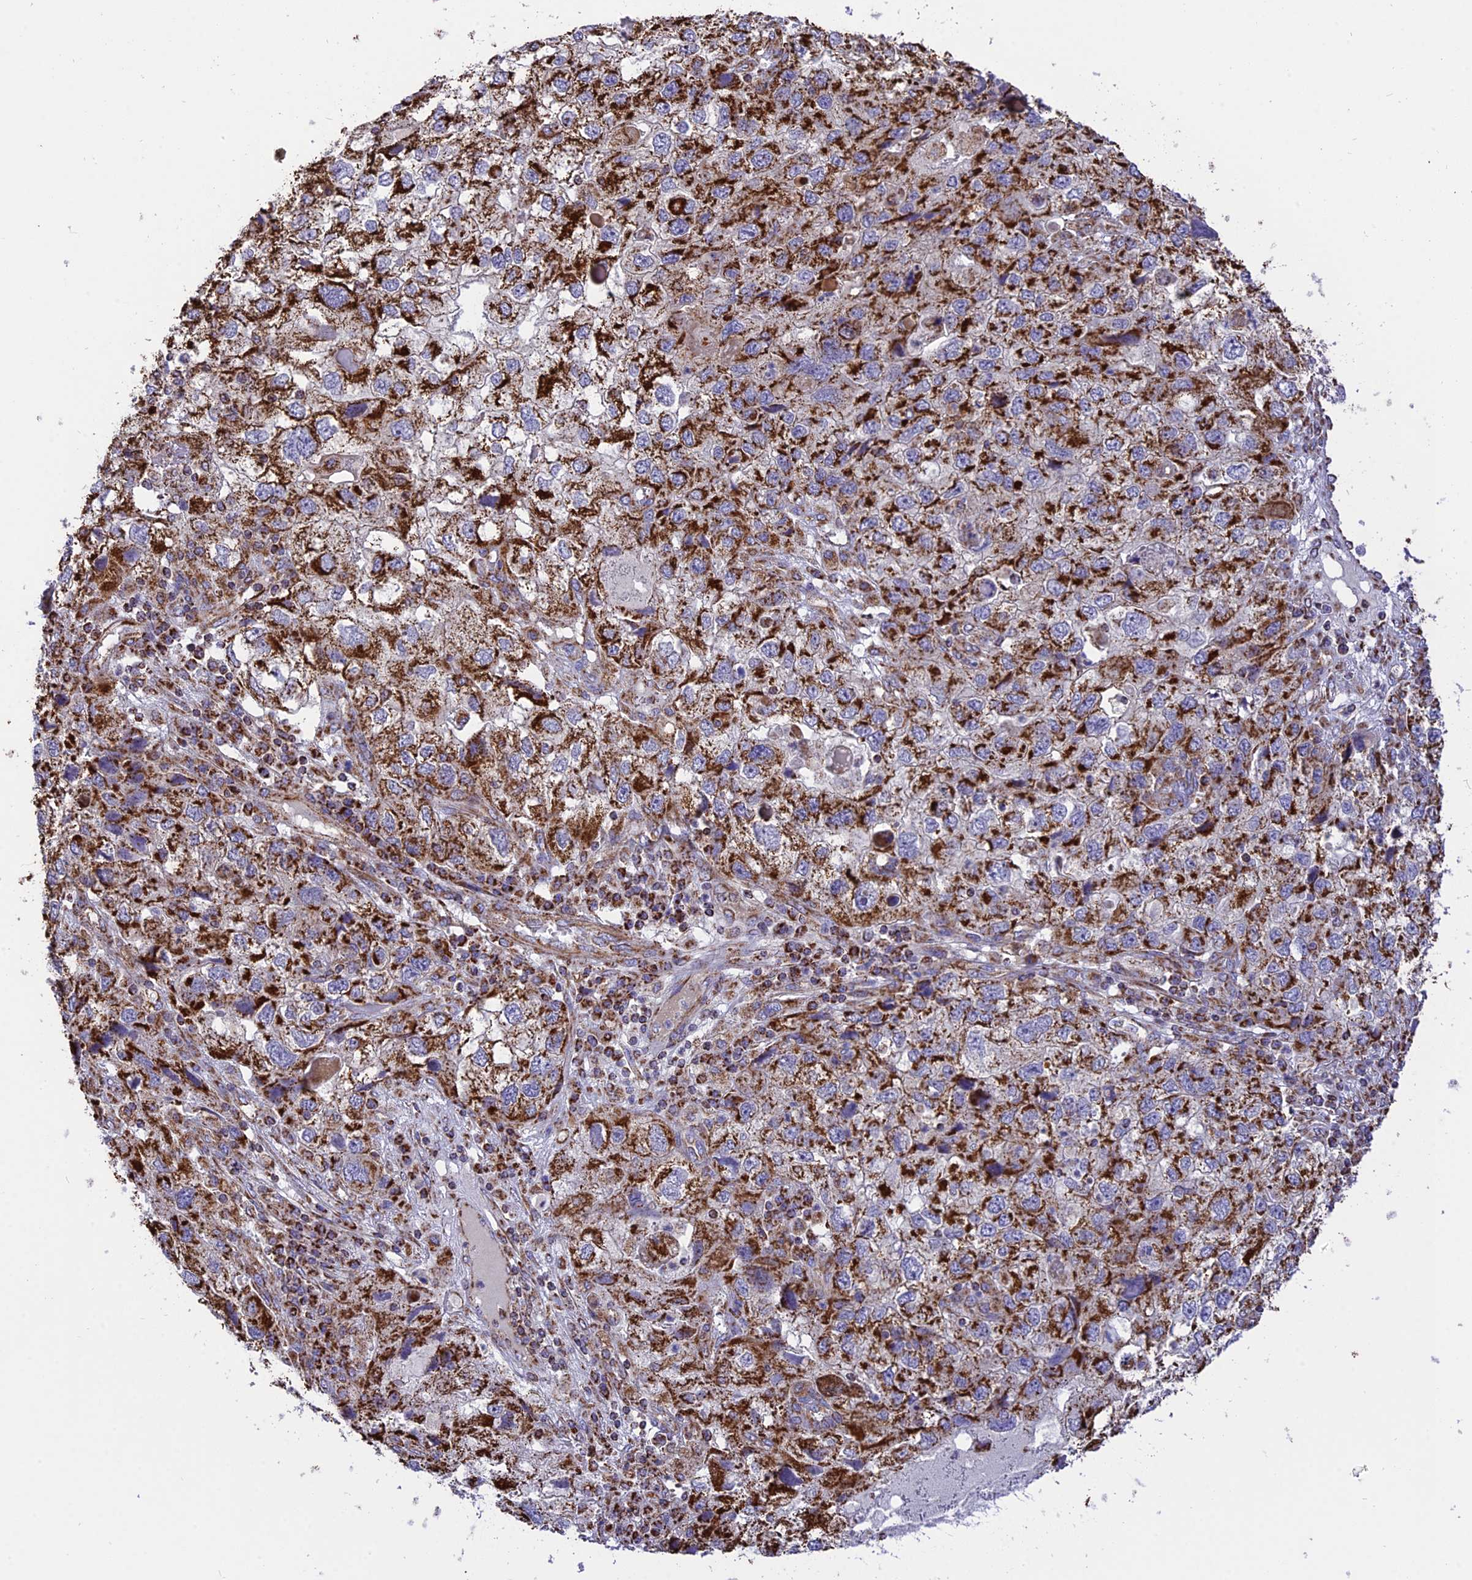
{"staining": {"intensity": "strong", "quantity": ">75%", "location": "cytoplasmic/membranous"}, "tissue": "endometrial cancer", "cell_type": "Tumor cells", "image_type": "cancer", "snomed": [{"axis": "morphology", "description": "Adenocarcinoma, NOS"}, {"axis": "topography", "description": "Endometrium"}], "caption": "Brown immunohistochemical staining in human endometrial adenocarcinoma demonstrates strong cytoplasmic/membranous positivity in about >75% of tumor cells.", "gene": "TTC4", "patient": {"sex": "female", "age": 49}}